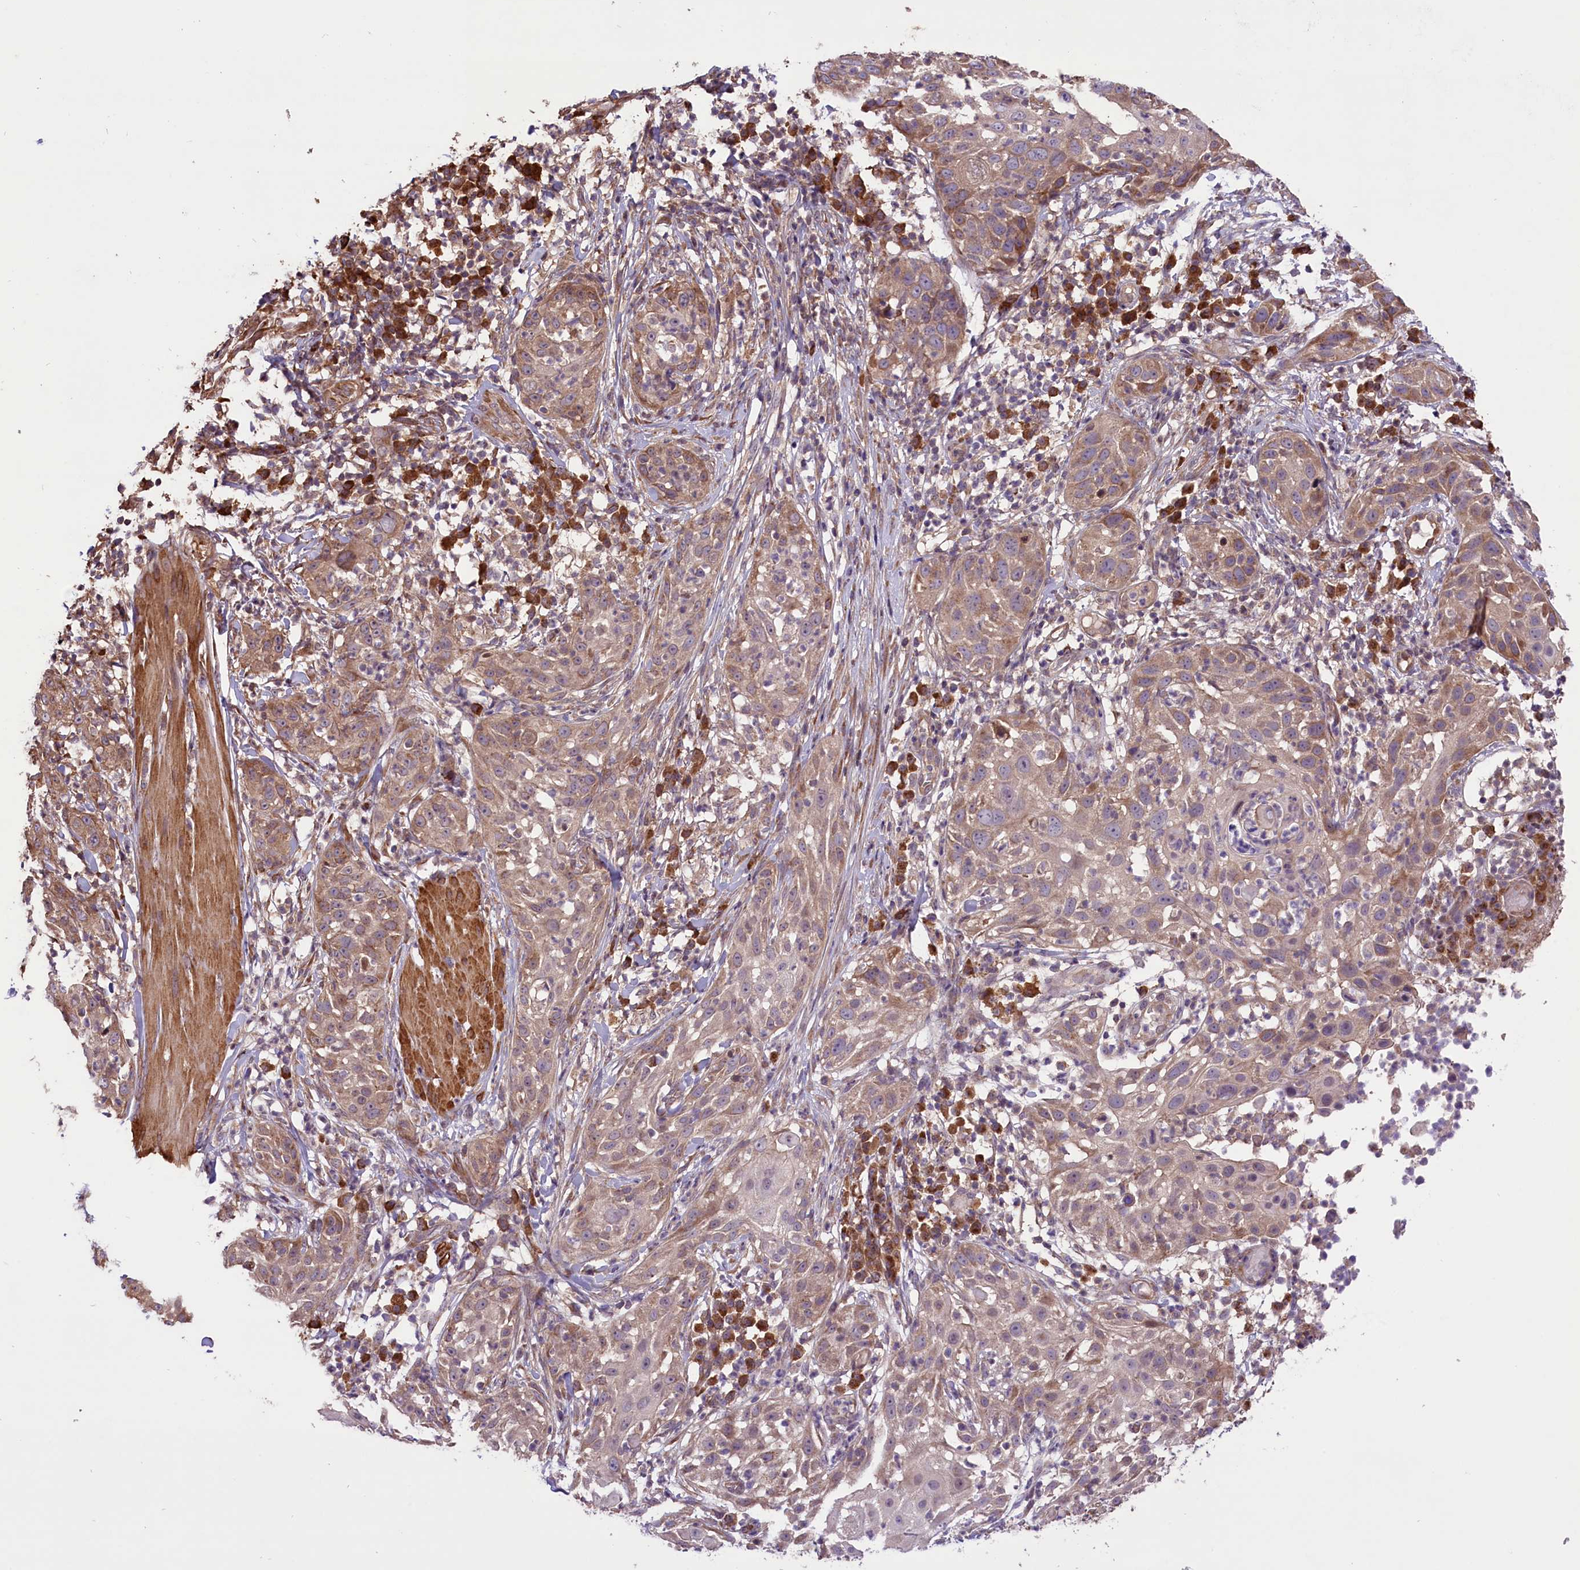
{"staining": {"intensity": "moderate", "quantity": "25%-75%", "location": "cytoplasmic/membranous"}, "tissue": "skin cancer", "cell_type": "Tumor cells", "image_type": "cancer", "snomed": [{"axis": "morphology", "description": "Squamous cell carcinoma, NOS"}, {"axis": "topography", "description": "Skin"}], "caption": "Protein staining of skin cancer (squamous cell carcinoma) tissue demonstrates moderate cytoplasmic/membranous positivity in approximately 25%-75% of tumor cells.", "gene": "HDAC5", "patient": {"sex": "female", "age": 44}}